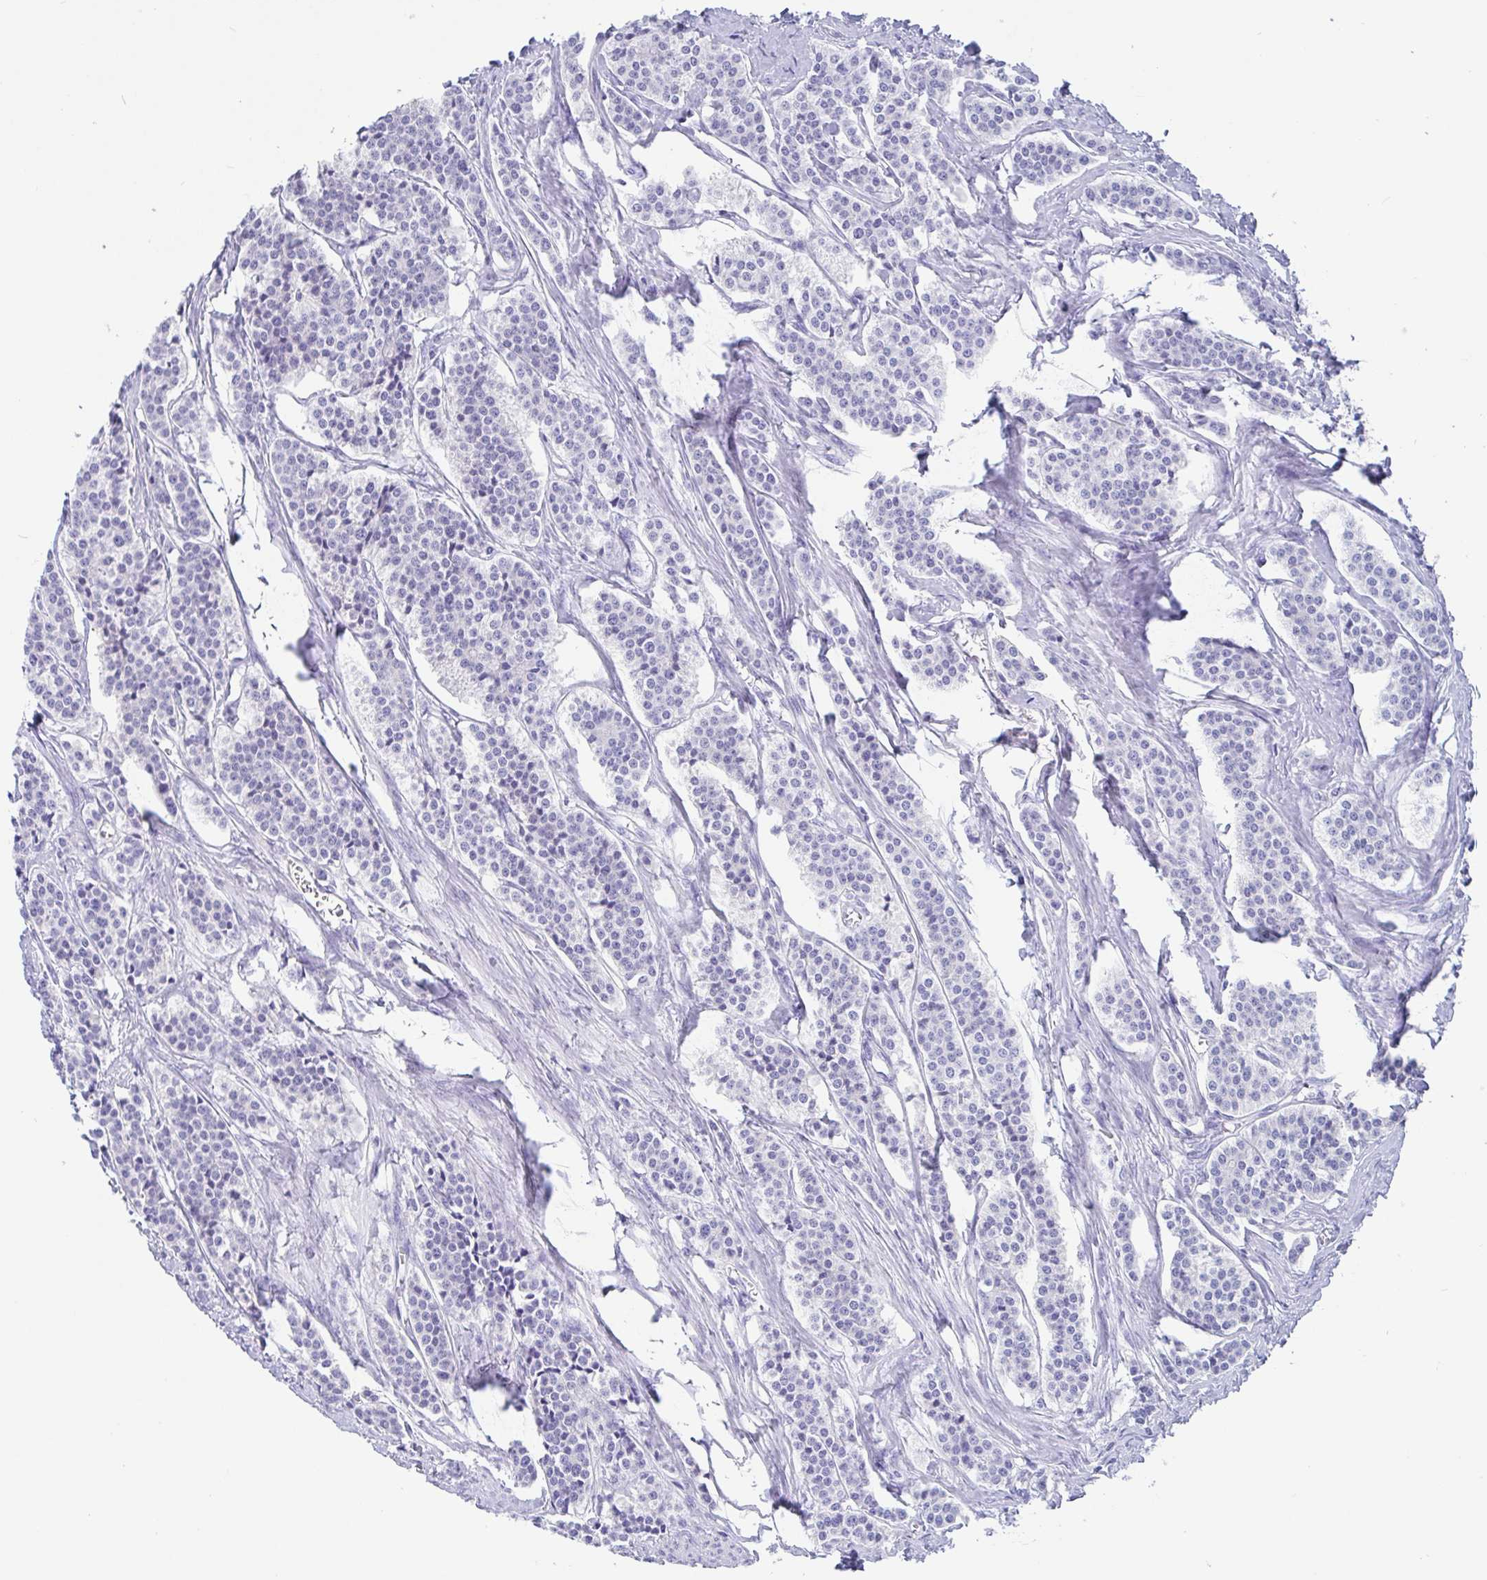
{"staining": {"intensity": "negative", "quantity": "none", "location": "none"}, "tissue": "carcinoid", "cell_type": "Tumor cells", "image_type": "cancer", "snomed": [{"axis": "morphology", "description": "Carcinoid, malignant, NOS"}, {"axis": "topography", "description": "Small intestine"}], "caption": "This is an immunohistochemistry image of human carcinoid. There is no staining in tumor cells.", "gene": "OR6N2", "patient": {"sex": "male", "age": 63}}